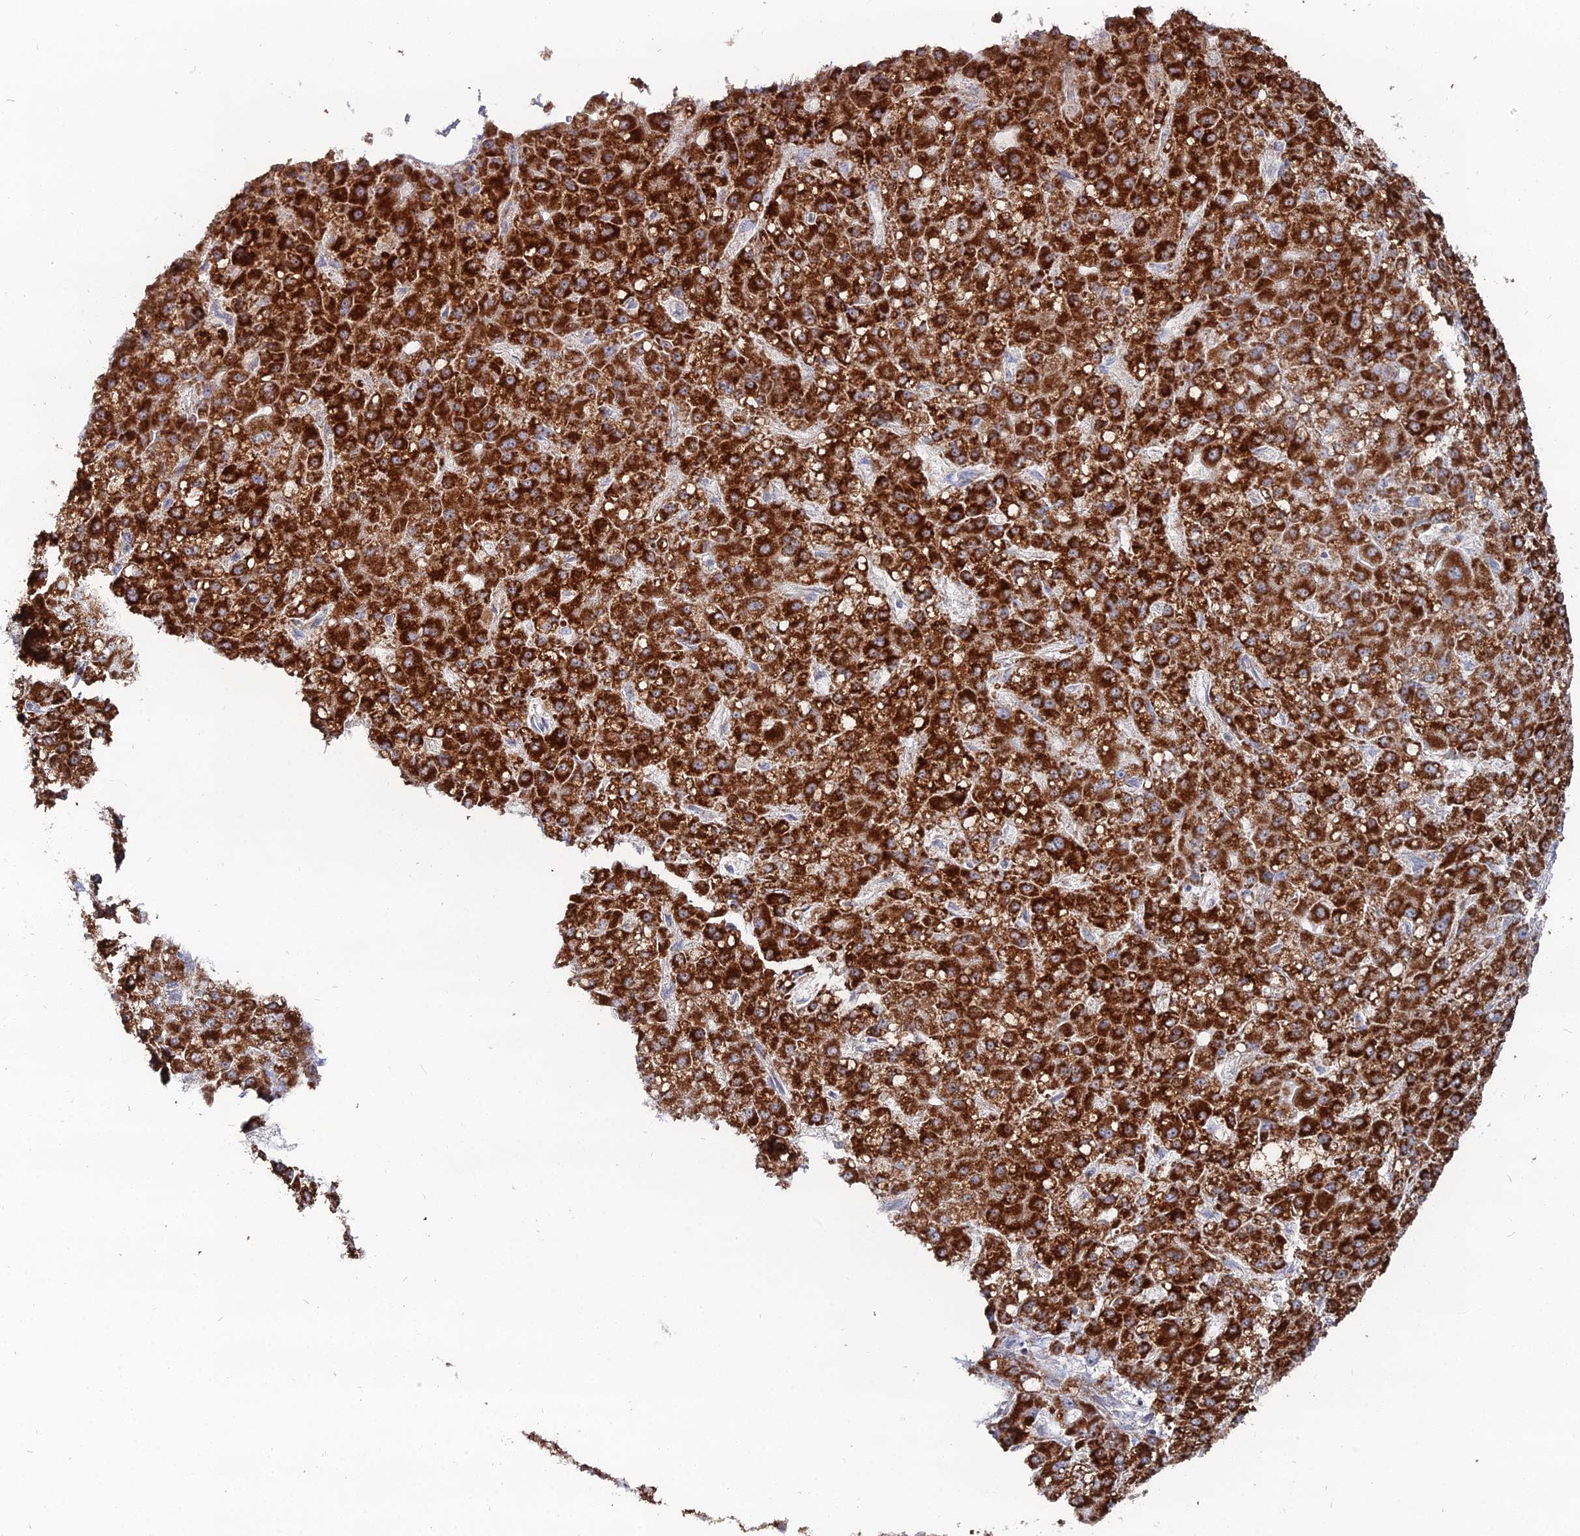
{"staining": {"intensity": "strong", "quantity": ">75%", "location": "cytoplasmic/membranous"}, "tissue": "liver cancer", "cell_type": "Tumor cells", "image_type": "cancer", "snomed": [{"axis": "morphology", "description": "Carcinoma, Hepatocellular, NOS"}, {"axis": "topography", "description": "Liver"}], "caption": "Liver cancer (hepatocellular carcinoma) stained with a brown dye reveals strong cytoplasmic/membranous positive expression in approximately >75% of tumor cells.", "gene": "MPC1", "patient": {"sex": "male", "age": 67}}